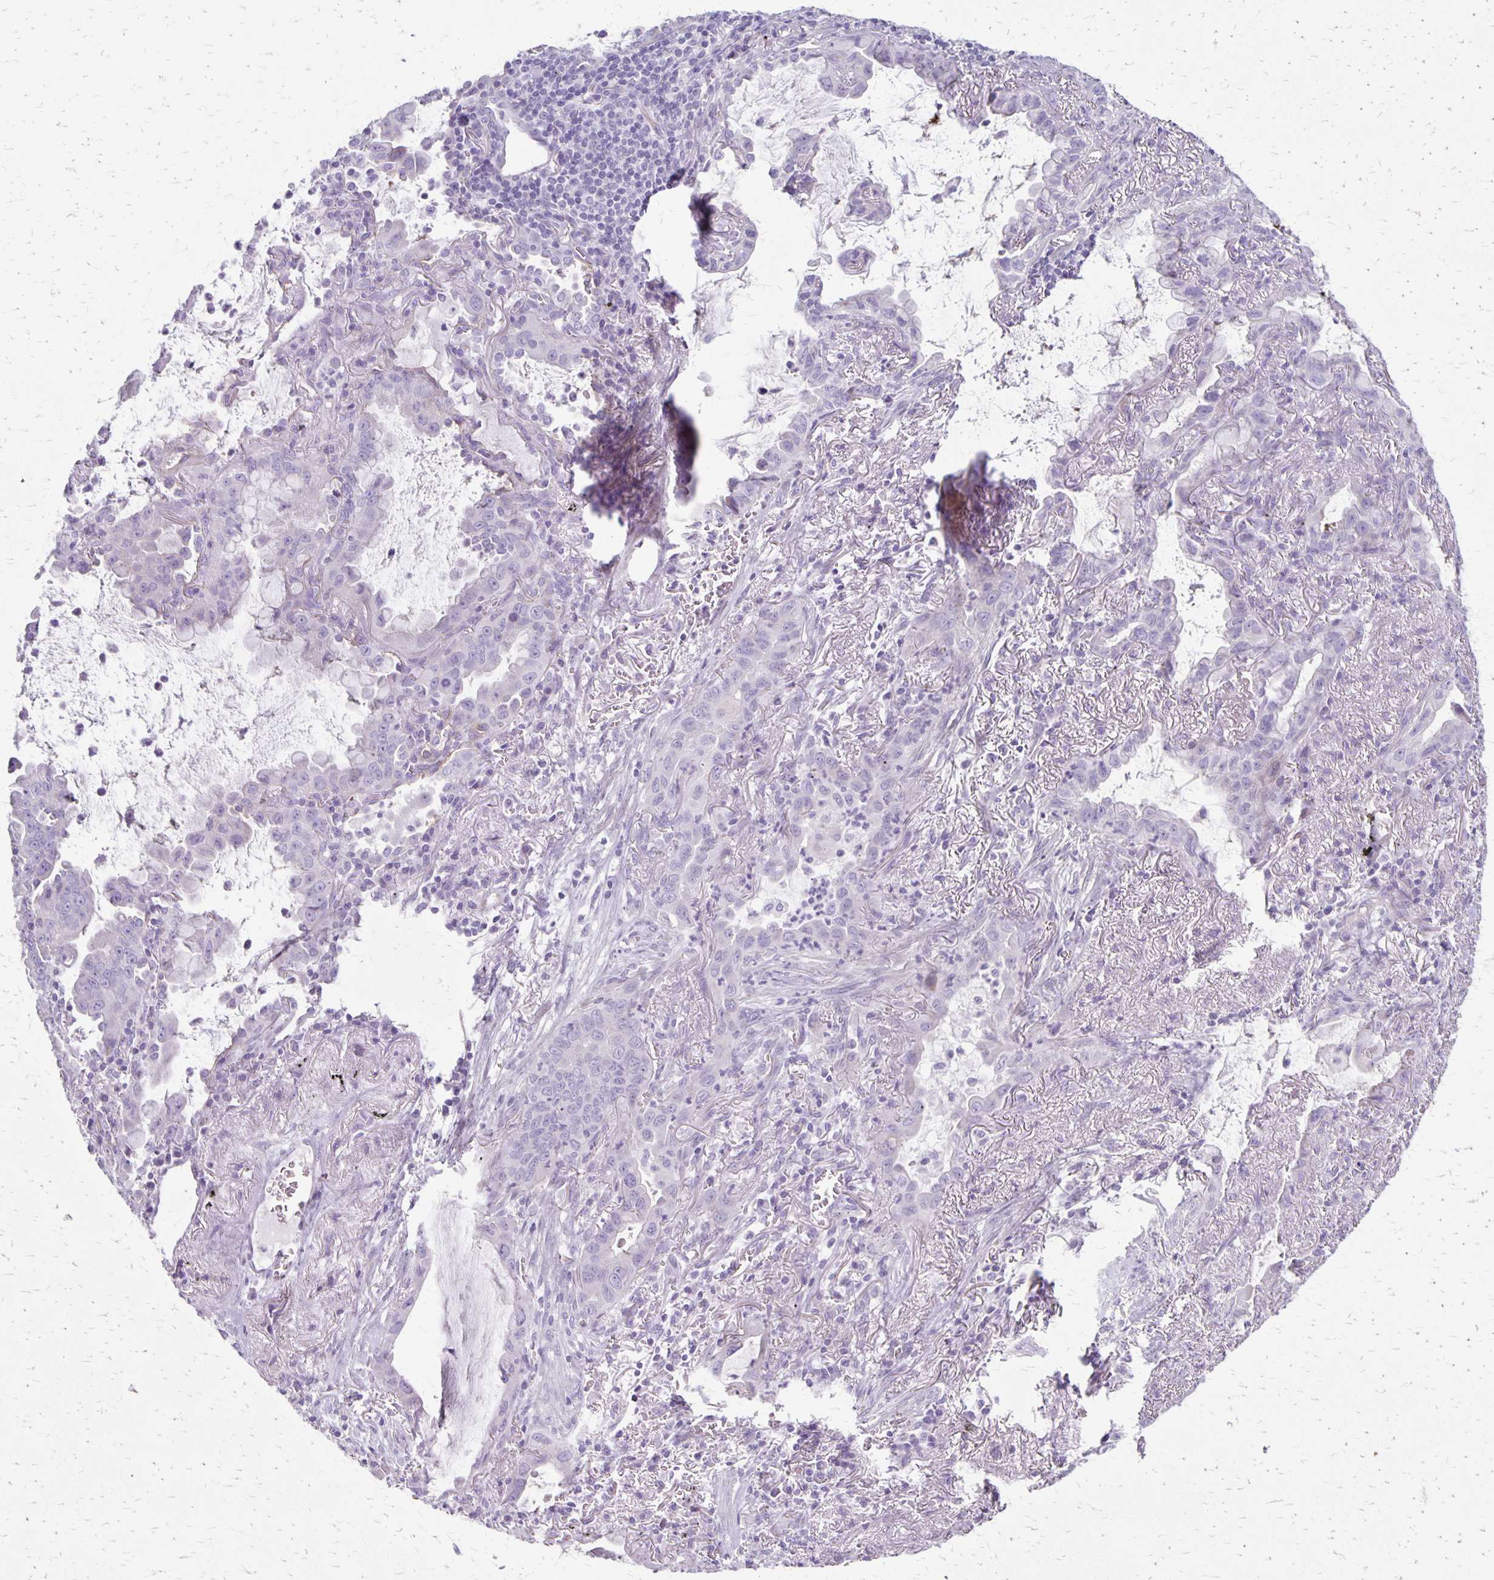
{"staining": {"intensity": "negative", "quantity": "none", "location": "none"}, "tissue": "lung cancer", "cell_type": "Tumor cells", "image_type": "cancer", "snomed": [{"axis": "morphology", "description": "Adenocarcinoma, NOS"}, {"axis": "topography", "description": "Lung"}], "caption": "This histopathology image is of adenocarcinoma (lung) stained with immunohistochemistry (IHC) to label a protein in brown with the nuclei are counter-stained blue. There is no staining in tumor cells.", "gene": "HOMER1", "patient": {"sex": "male", "age": 65}}